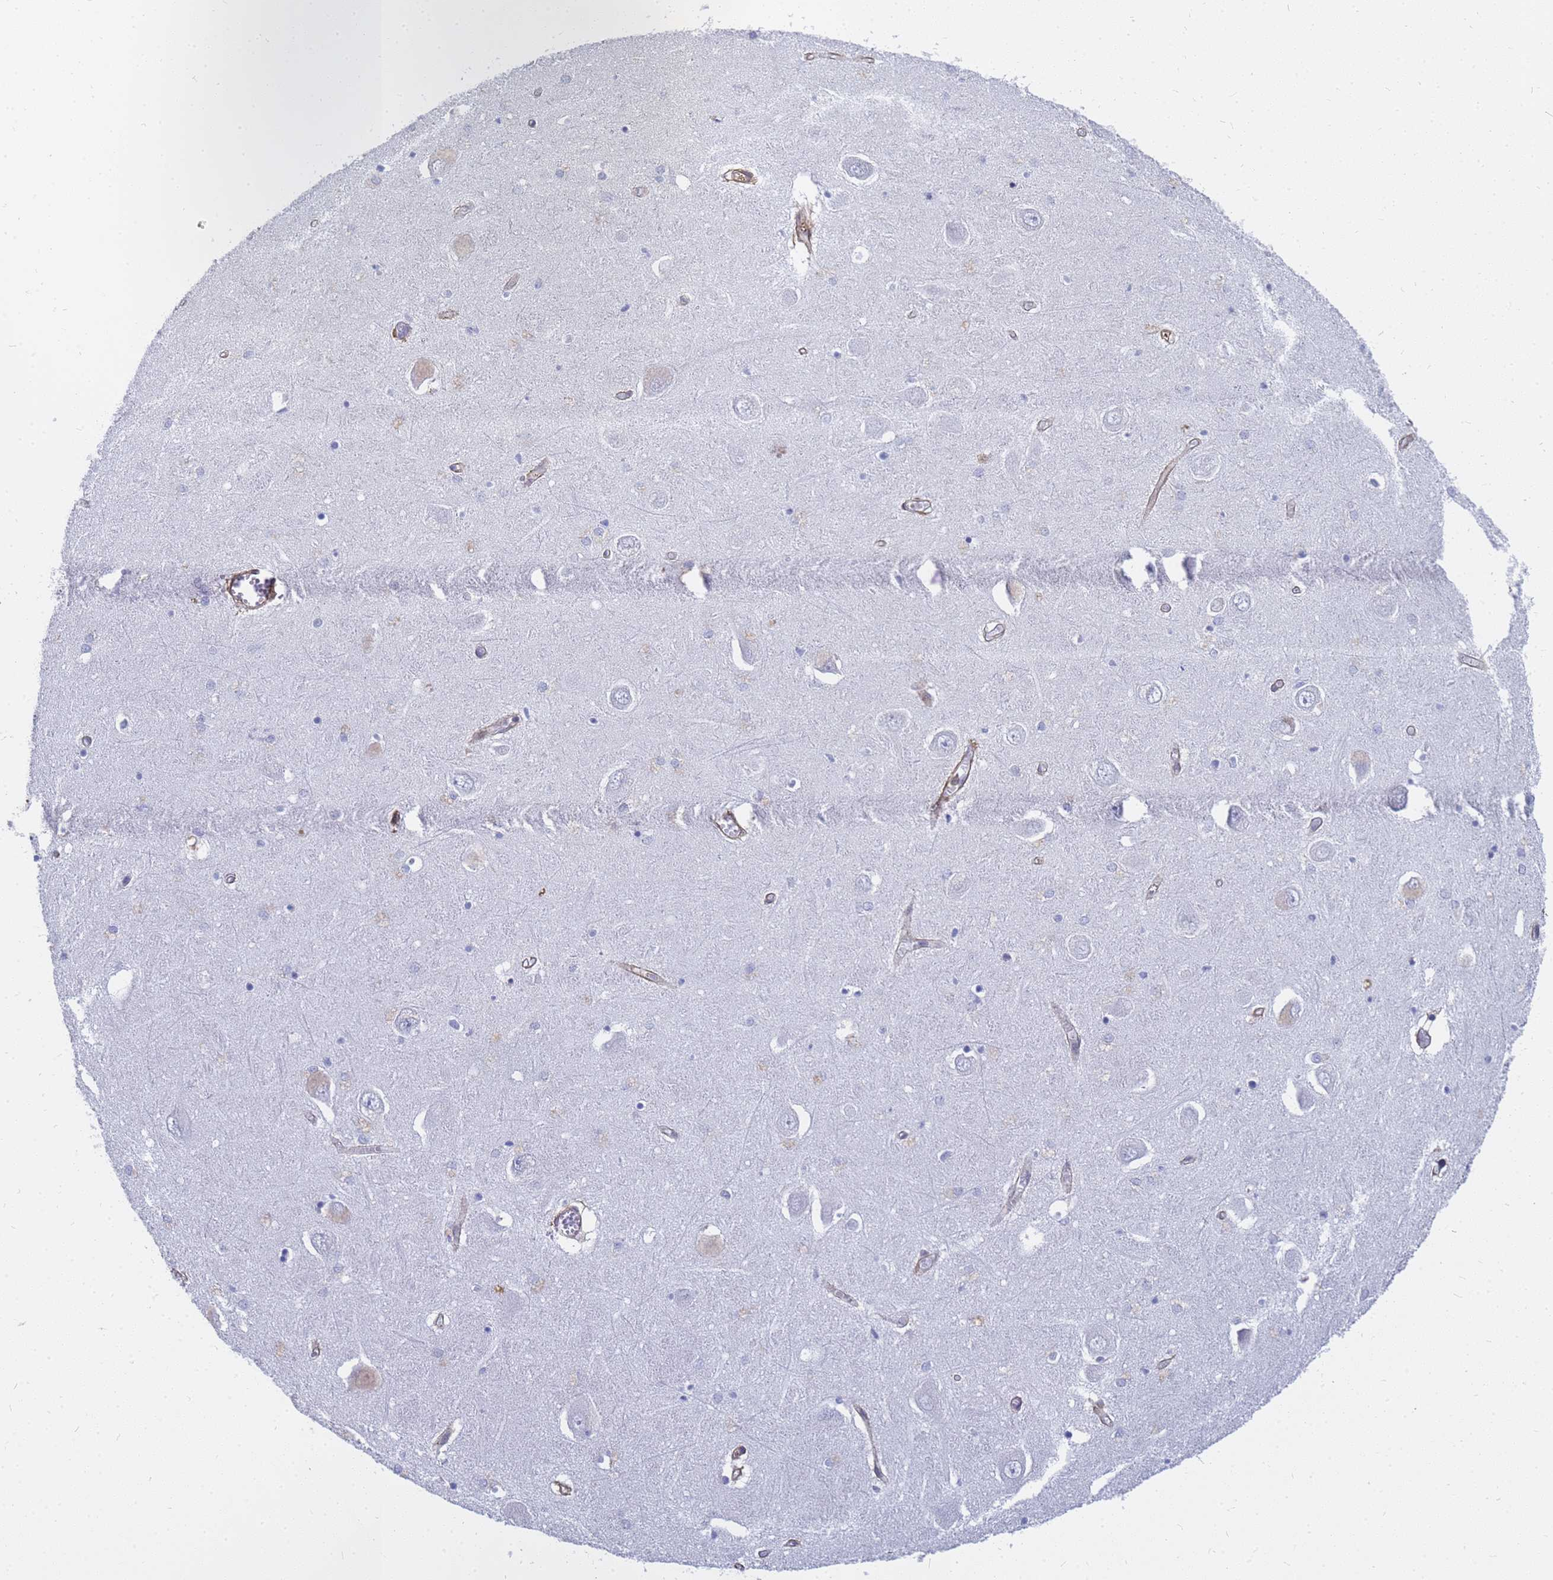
{"staining": {"intensity": "negative", "quantity": "none", "location": "none"}, "tissue": "hippocampus", "cell_type": "Glial cells", "image_type": "normal", "snomed": [{"axis": "morphology", "description": "Normal tissue, NOS"}, {"axis": "topography", "description": "Hippocampus"}], "caption": "High power microscopy histopathology image of an immunohistochemistry photomicrograph of normal hippocampus, revealing no significant positivity in glial cells. (Brightfield microscopy of DAB (3,3'-diaminobenzidine) IHC at high magnification).", "gene": "FAM166B", "patient": {"sex": "male", "age": 70}}